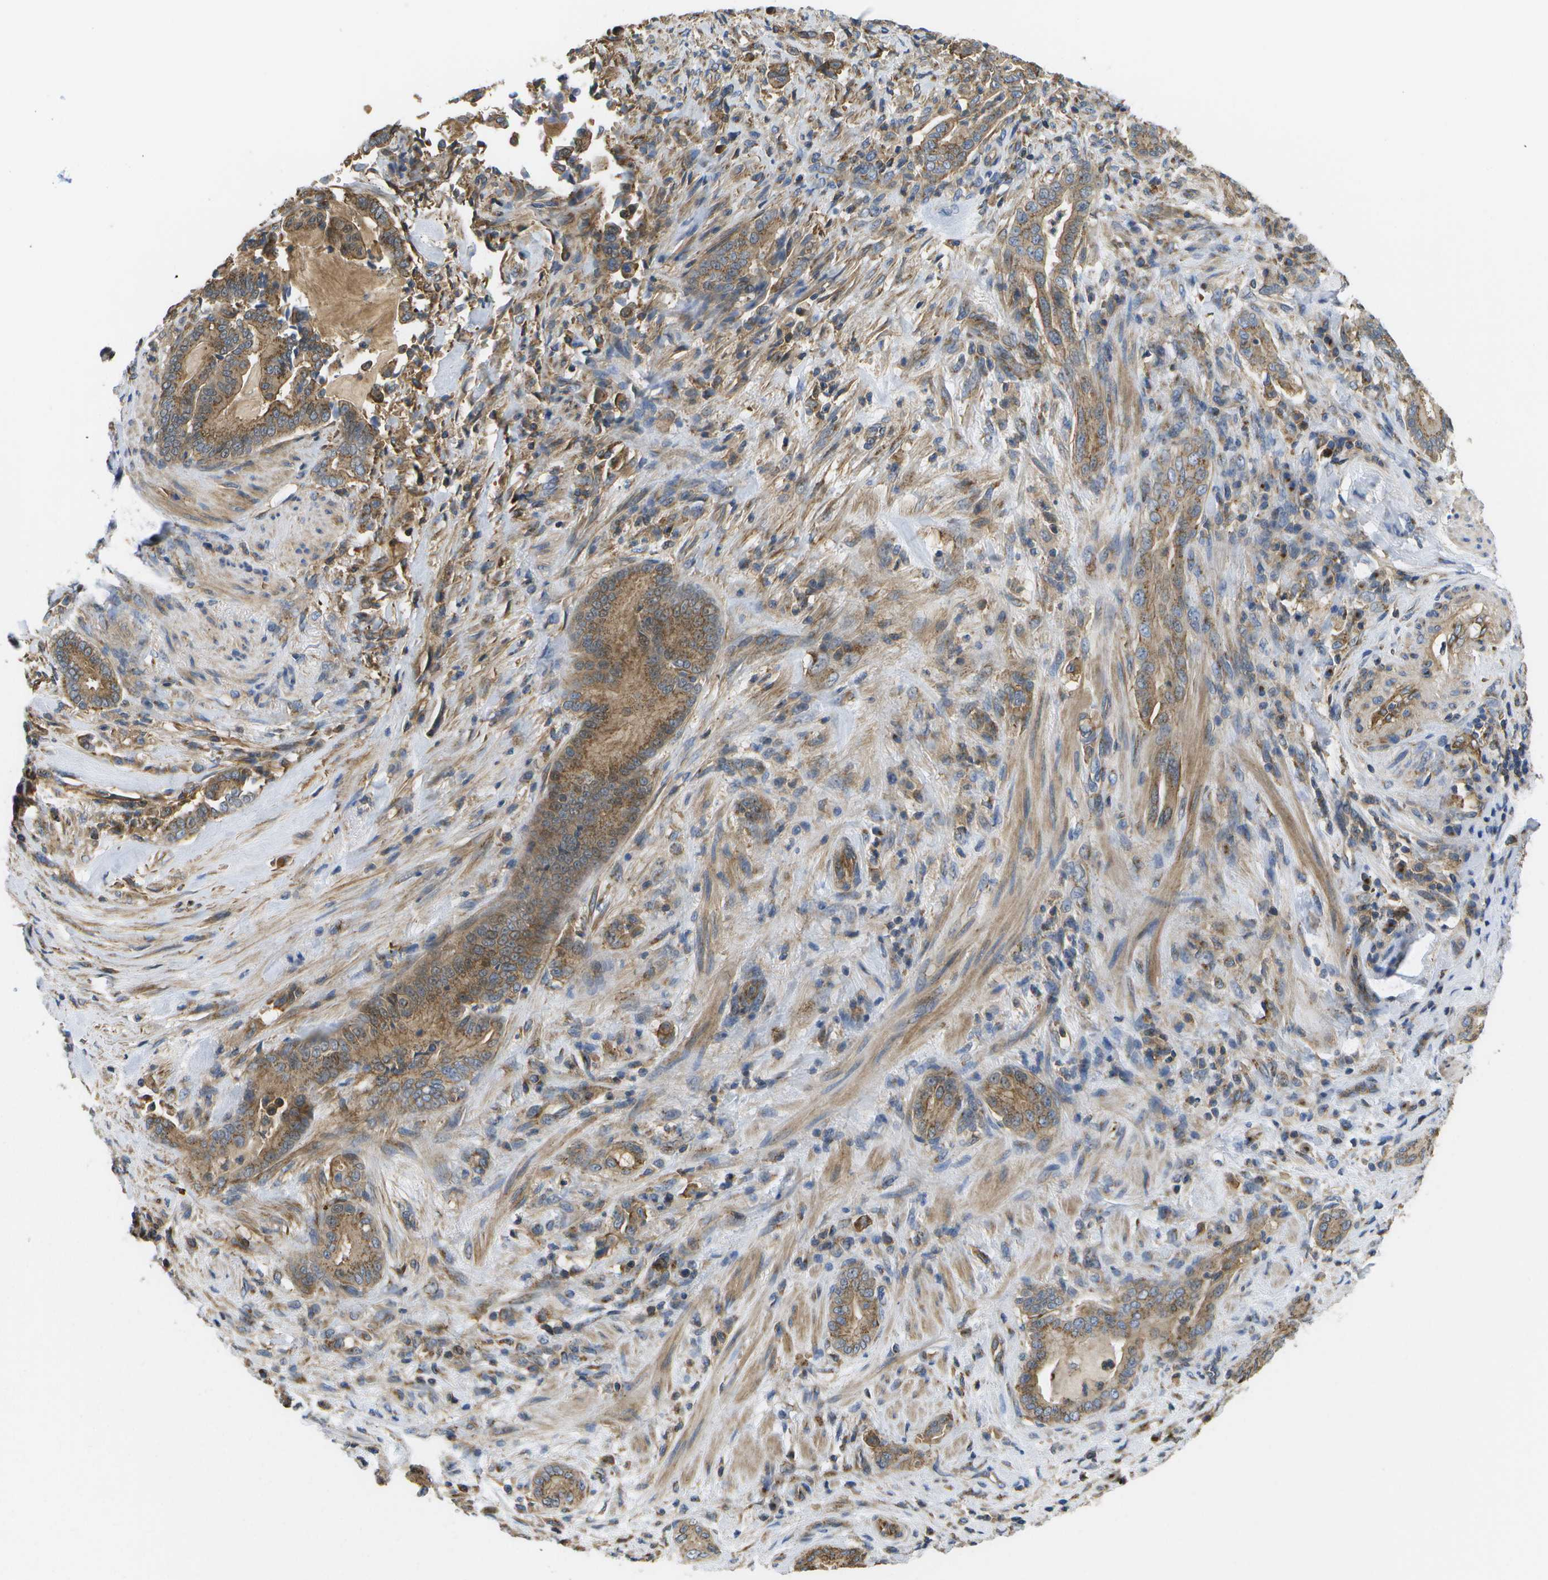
{"staining": {"intensity": "moderate", "quantity": ">75%", "location": "cytoplasmic/membranous"}, "tissue": "pancreatic cancer", "cell_type": "Tumor cells", "image_type": "cancer", "snomed": [{"axis": "morphology", "description": "Normal tissue, NOS"}, {"axis": "morphology", "description": "Adenocarcinoma, NOS"}, {"axis": "topography", "description": "Pancreas"}], "caption": "Pancreatic adenocarcinoma was stained to show a protein in brown. There is medium levels of moderate cytoplasmic/membranous expression in approximately >75% of tumor cells.", "gene": "BST2", "patient": {"sex": "male", "age": 63}}